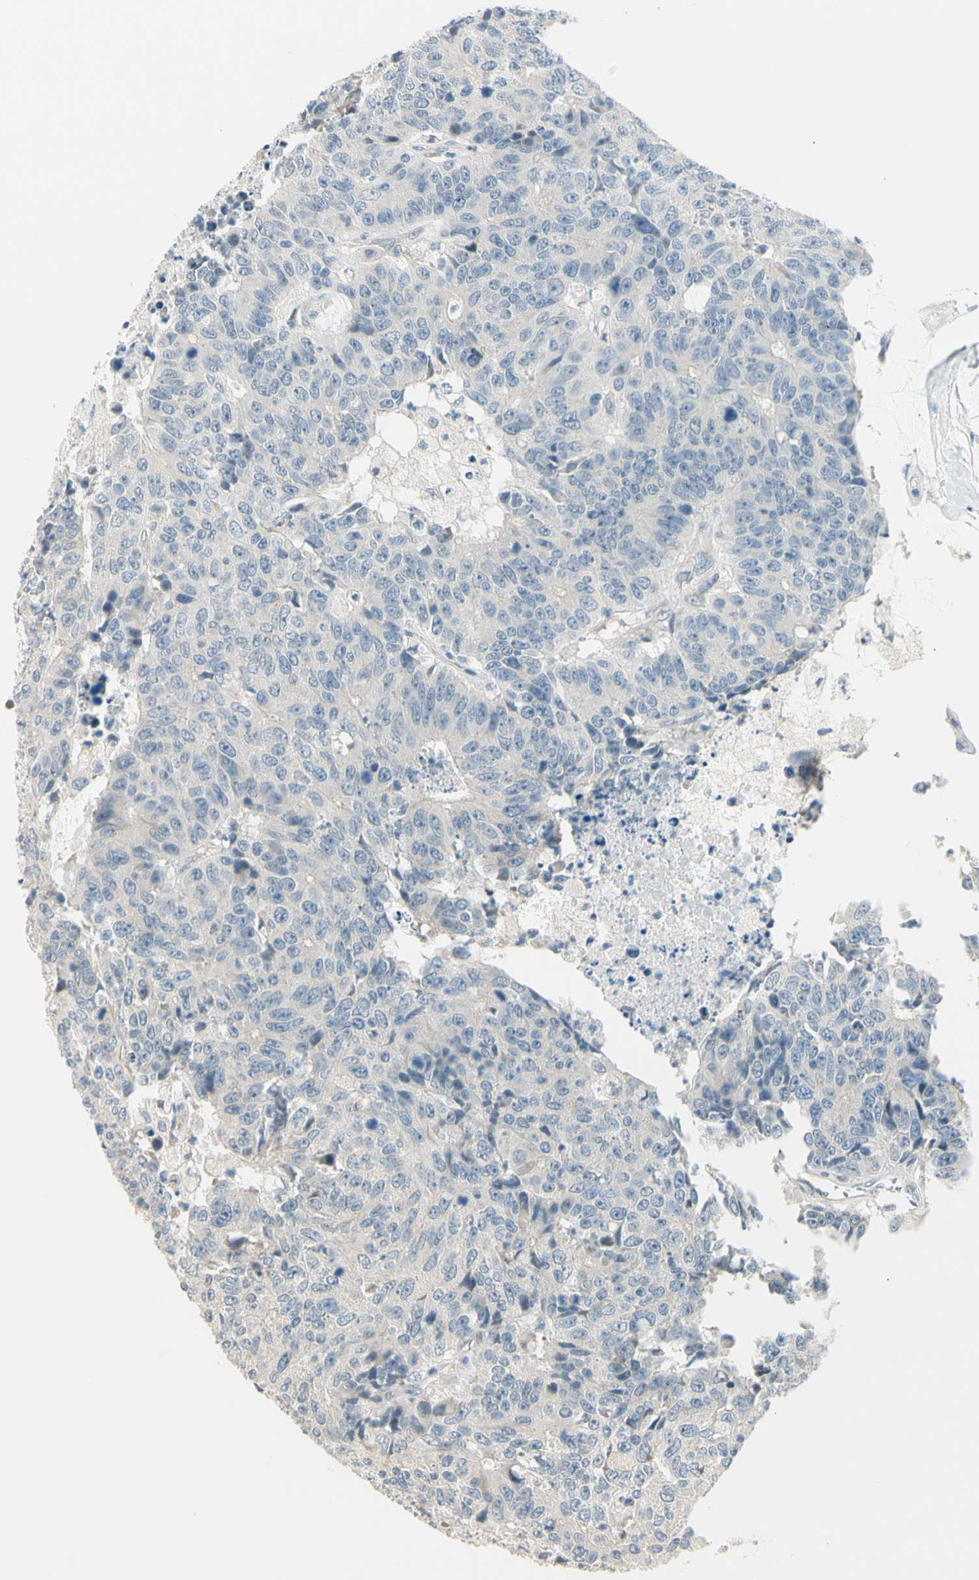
{"staining": {"intensity": "negative", "quantity": "none", "location": "none"}, "tissue": "colorectal cancer", "cell_type": "Tumor cells", "image_type": "cancer", "snomed": [{"axis": "morphology", "description": "Adenocarcinoma, NOS"}, {"axis": "topography", "description": "Colon"}], "caption": "The image displays no significant positivity in tumor cells of colorectal adenocarcinoma.", "gene": "PCDHB15", "patient": {"sex": "female", "age": 86}}